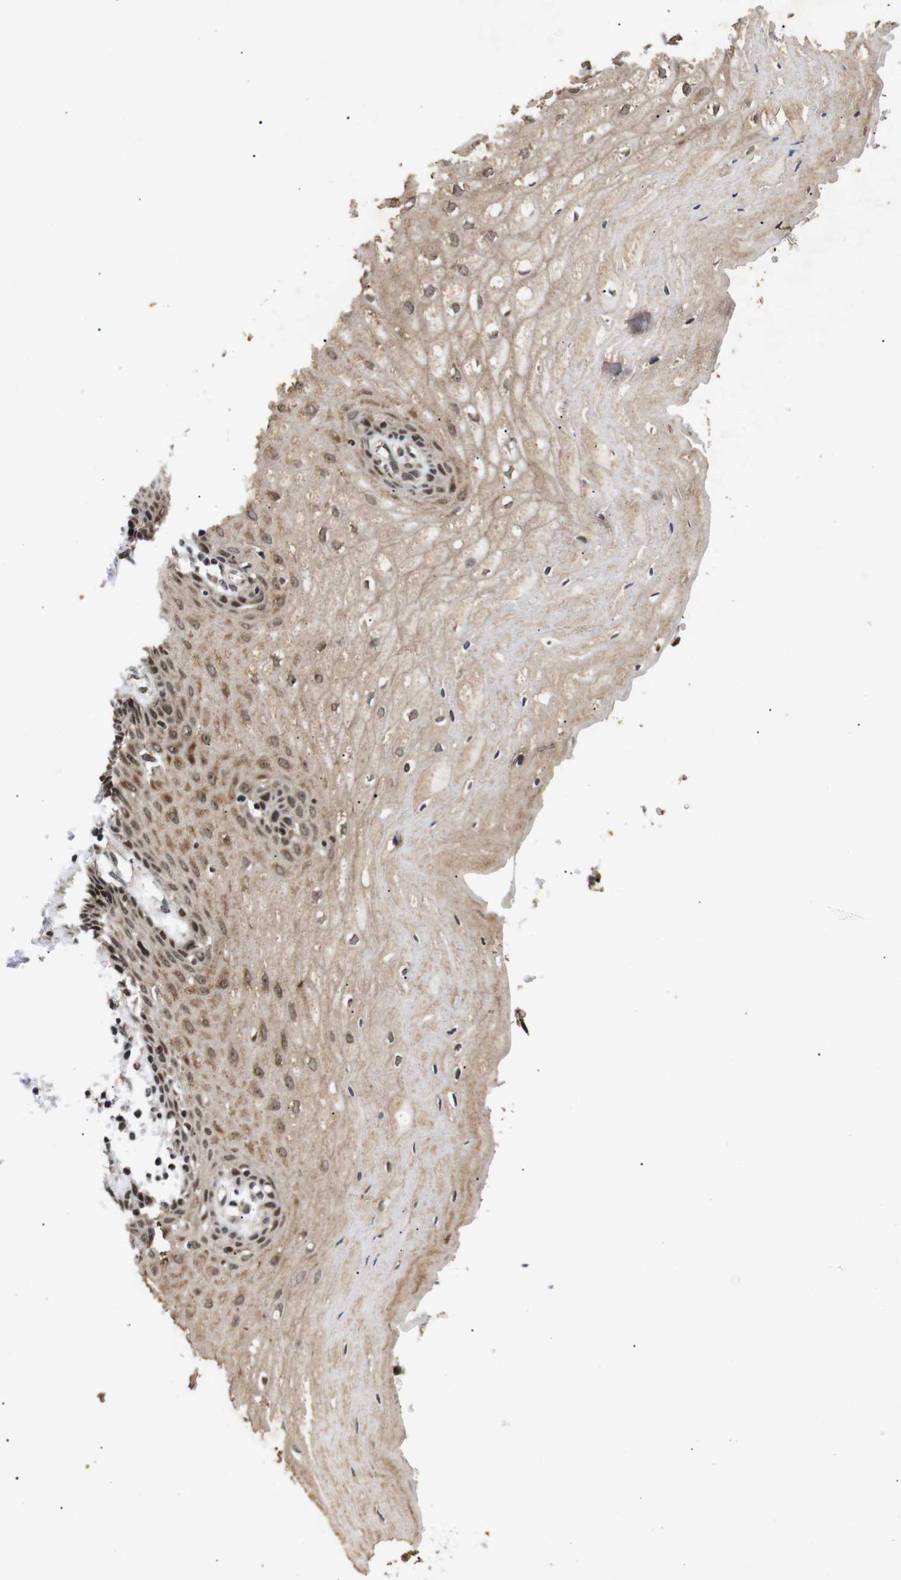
{"staining": {"intensity": "moderate", "quantity": ">75%", "location": "cytoplasmic/membranous,nuclear"}, "tissue": "cervix", "cell_type": "Glandular cells", "image_type": "normal", "snomed": [{"axis": "morphology", "description": "Normal tissue, NOS"}, {"axis": "topography", "description": "Cervix"}], "caption": "An immunohistochemistry (IHC) micrograph of unremarkable tissue is shown. Protein staining in brown labels moderate cytoplasmic/membranous,nuclear positivity in cervix within glandular cells.", "gene": "KIF23", "patient": {"sex": "female", "age": 55}}